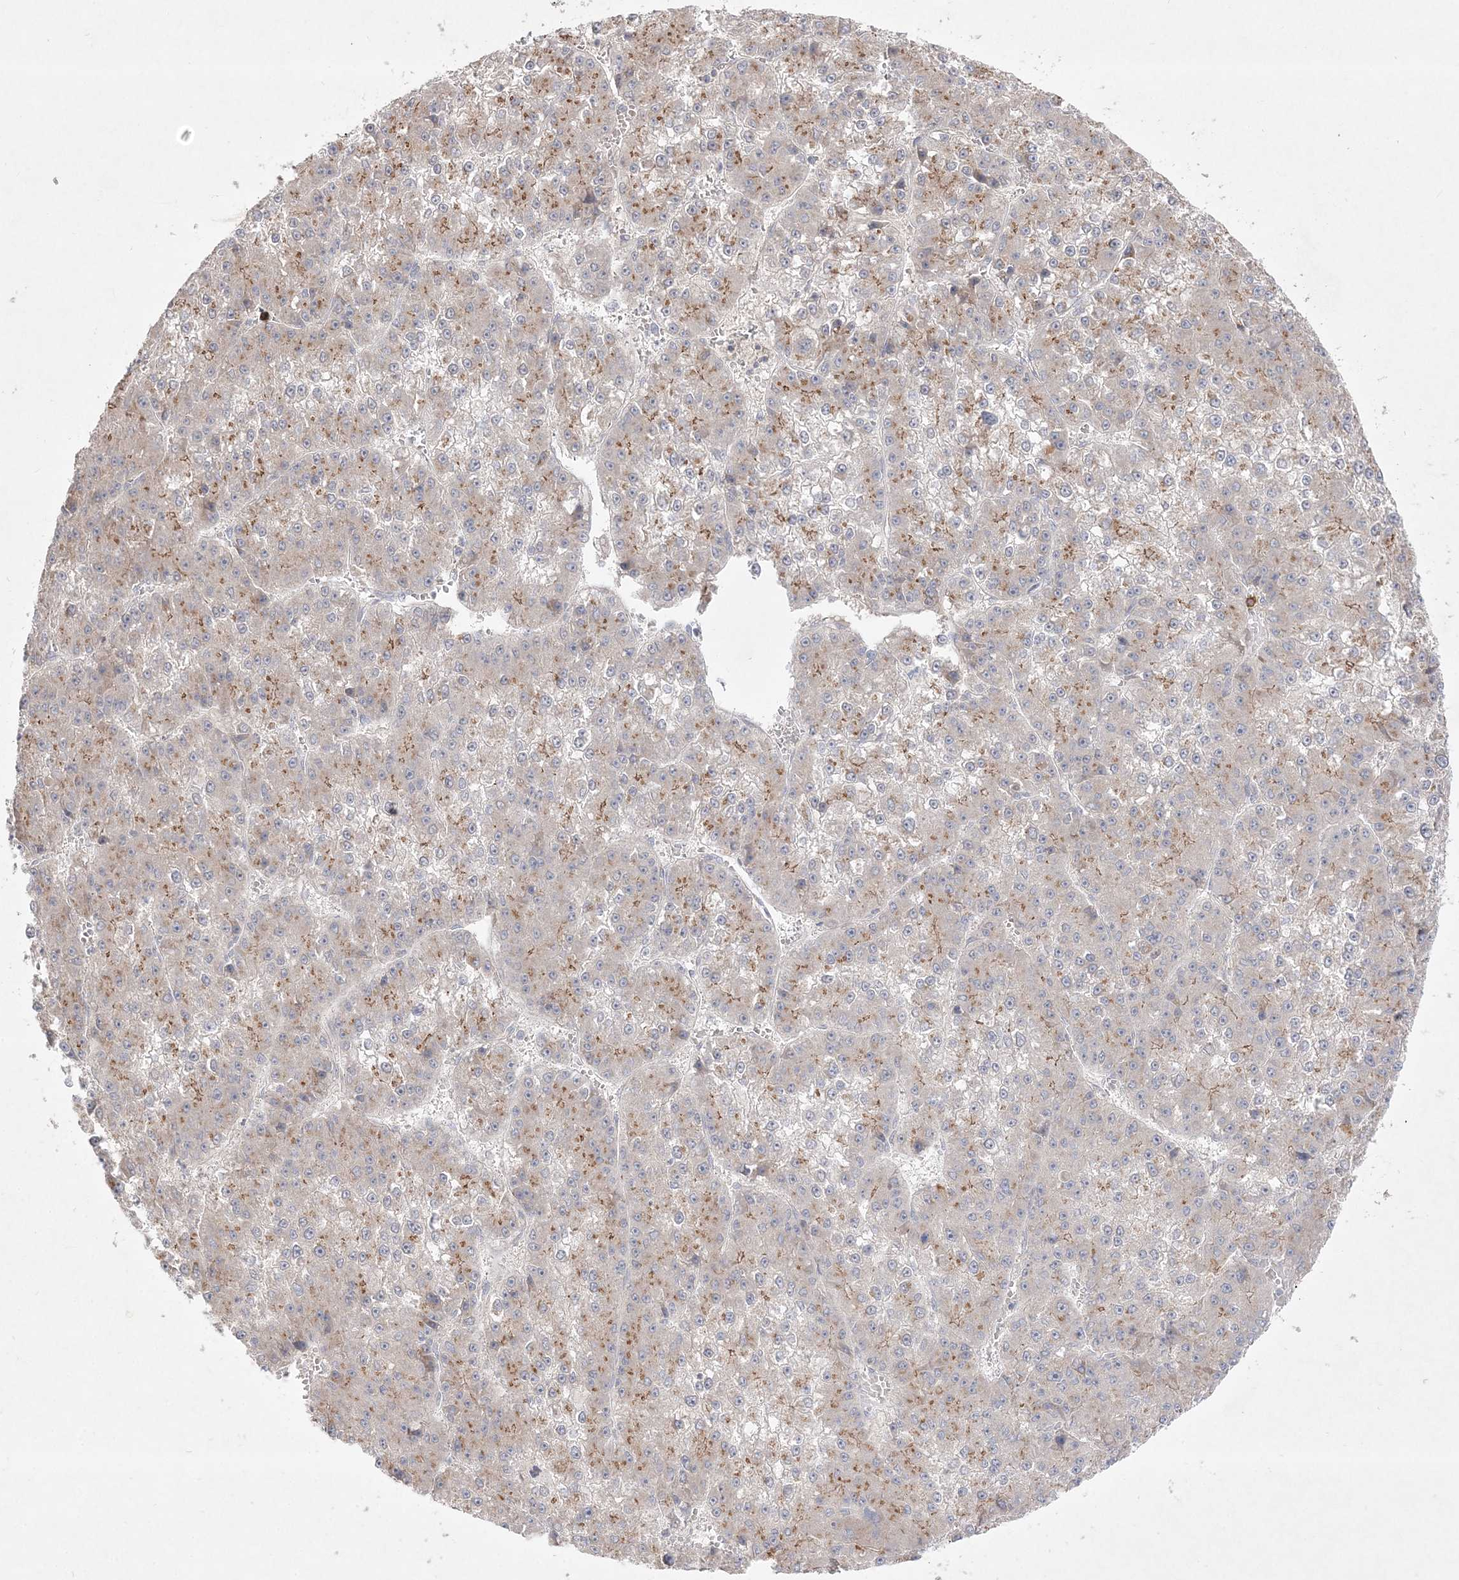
{"staining": {"intensity": "weak", "quantity": "25%-75%", "location": "cytoplasmic/membranous"}, "tissue": "liver cancer", "cell_type": "Tumor cells", "image_type": "cancer", "snomed": [{"axis": "morphology", "description": "Carcinoma, Hepatocellular, NOS"}, {"axis": "topography", "description": "Liver"}], "caption": "Immunohistochemistry (IHC) histopathology image of liver cancer (hepatocellular carcinoma) stained for a protein (brown), which demonstrates low levels of weak cytoplasmic/membranous staining in approximately 25%-75% of tumor cells.", "gene": "CLNK", "patient": {"sex": "female", "age": 73}}